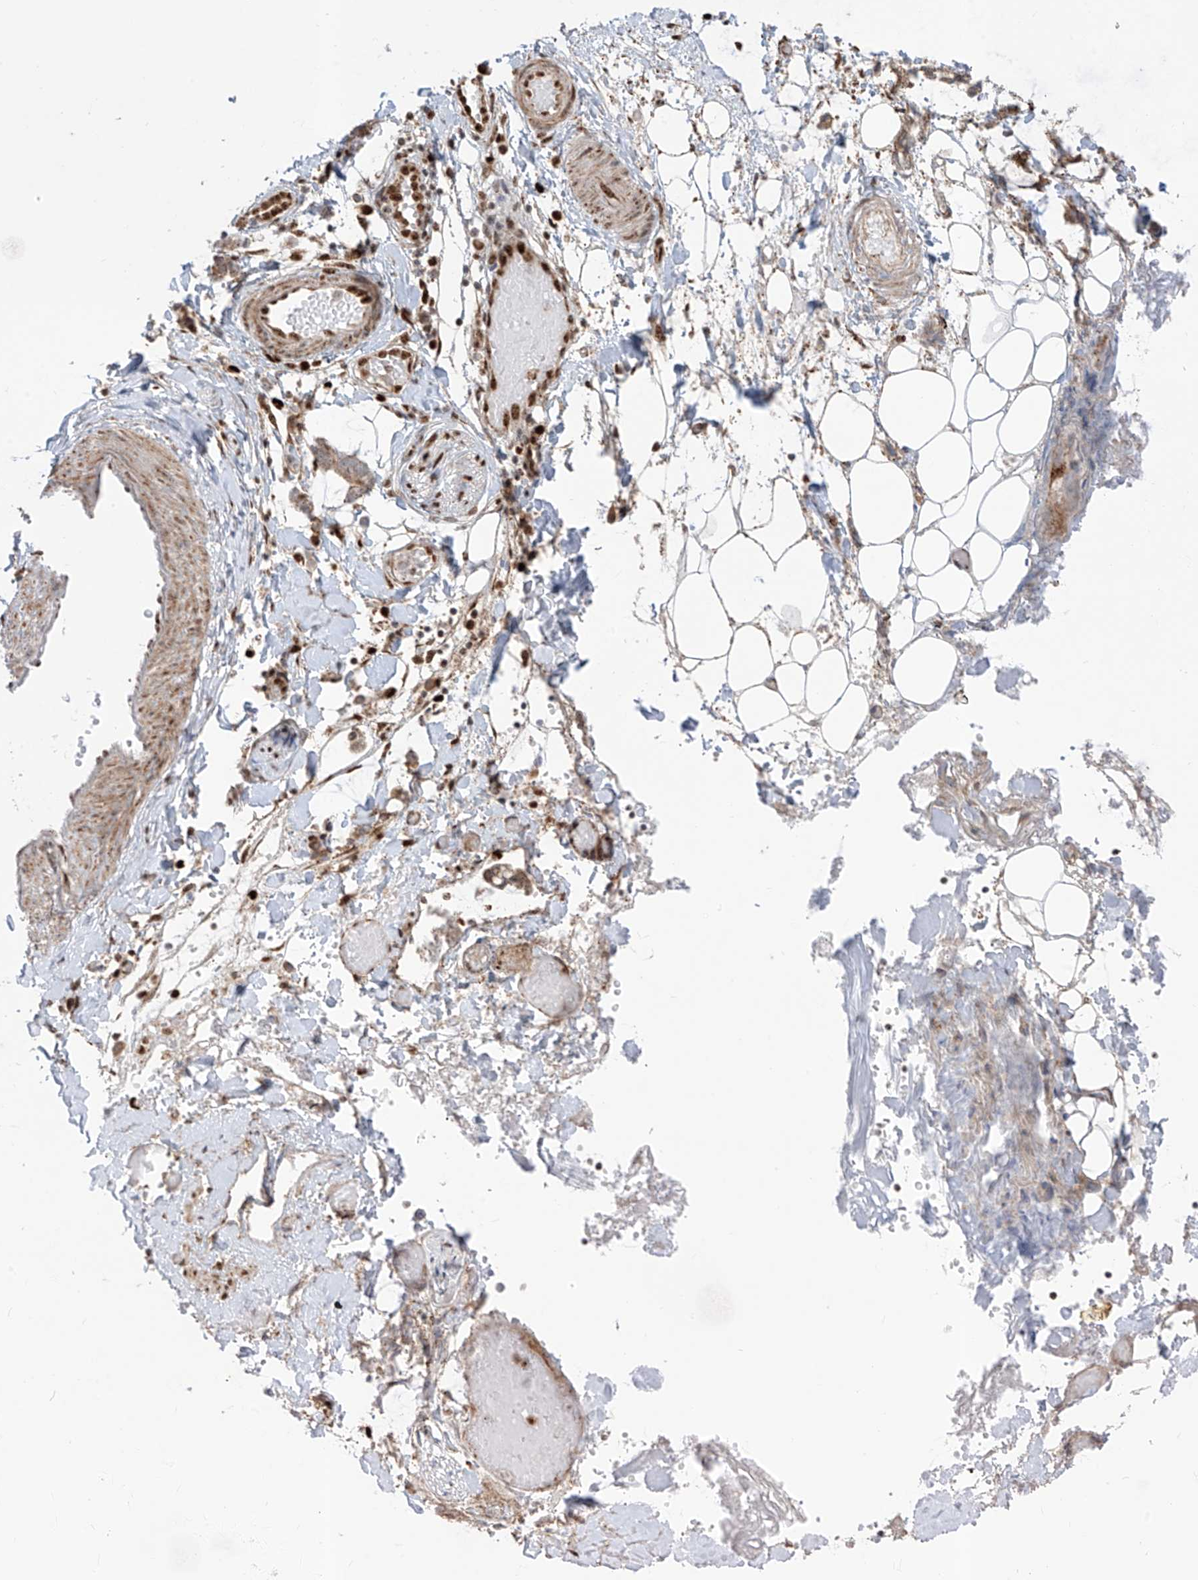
{"staining": {"intensity": "moderate", "quantity": ">75%", "location": "cytoplasmic/membranous"}, "tissue": "adipose tissue", "cell_type": "Adipocytes", "image_type": "normal", "snomed": [{"axis": "morphology", "description": "Normal tissue, NOS"}, {"axis": "morphology", "description": "Adenocarcinoma, NOS"}, {"axis": "topography", "description": "Smooth muscle"}, {"axis": "topography", "description": "Colon"}], "caption": "Protein staining by IHC demonstrates moderate cytoplasmic/membranous staining in about >75% of adipocytes in benign adipose tissue.", "gene": "ZBTB8A", "patient": {"sex": "male", "age": 14}}